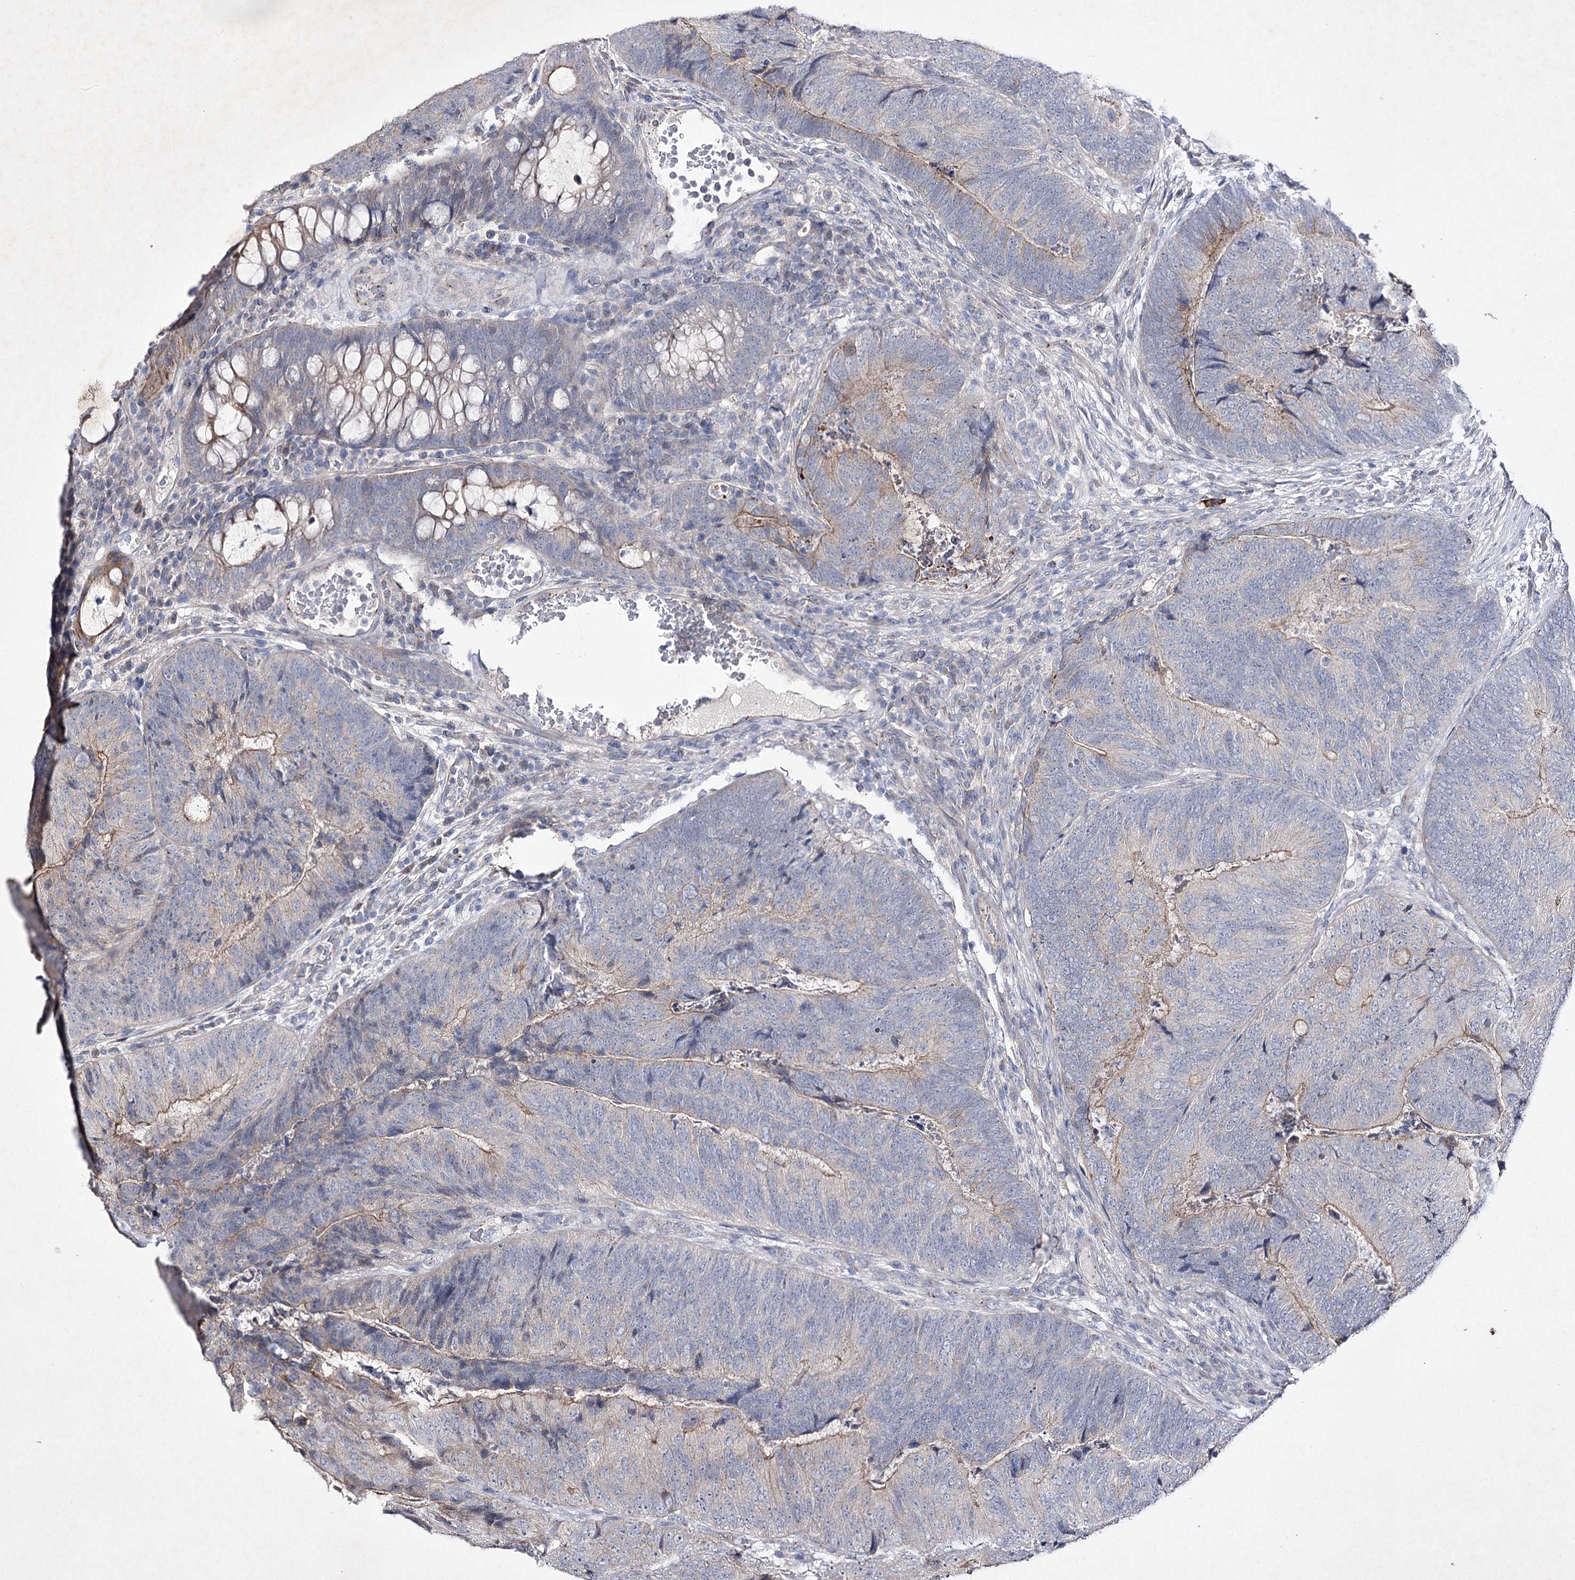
{"staining": {"intensity": "moderate", "quantity": "<25%", "location": "cytoplasmic/membranous"}, "tissue": "colorectal cancer", "cell_type": "Tumor cells", "image_type": "cancer", "snomed": [{"axis": "morphology", "description": "Adenocarcinoma, NOS"}, {"axis": "topography", "description": "Colon"}], "caption": "Protein expression analysis of human colorectal cancer reveals moderate cytoplasmic/membranous positivity in about <25% of tumor cells.", "gene": "COX15", "patient": {"sex": "female", "age": 67}}